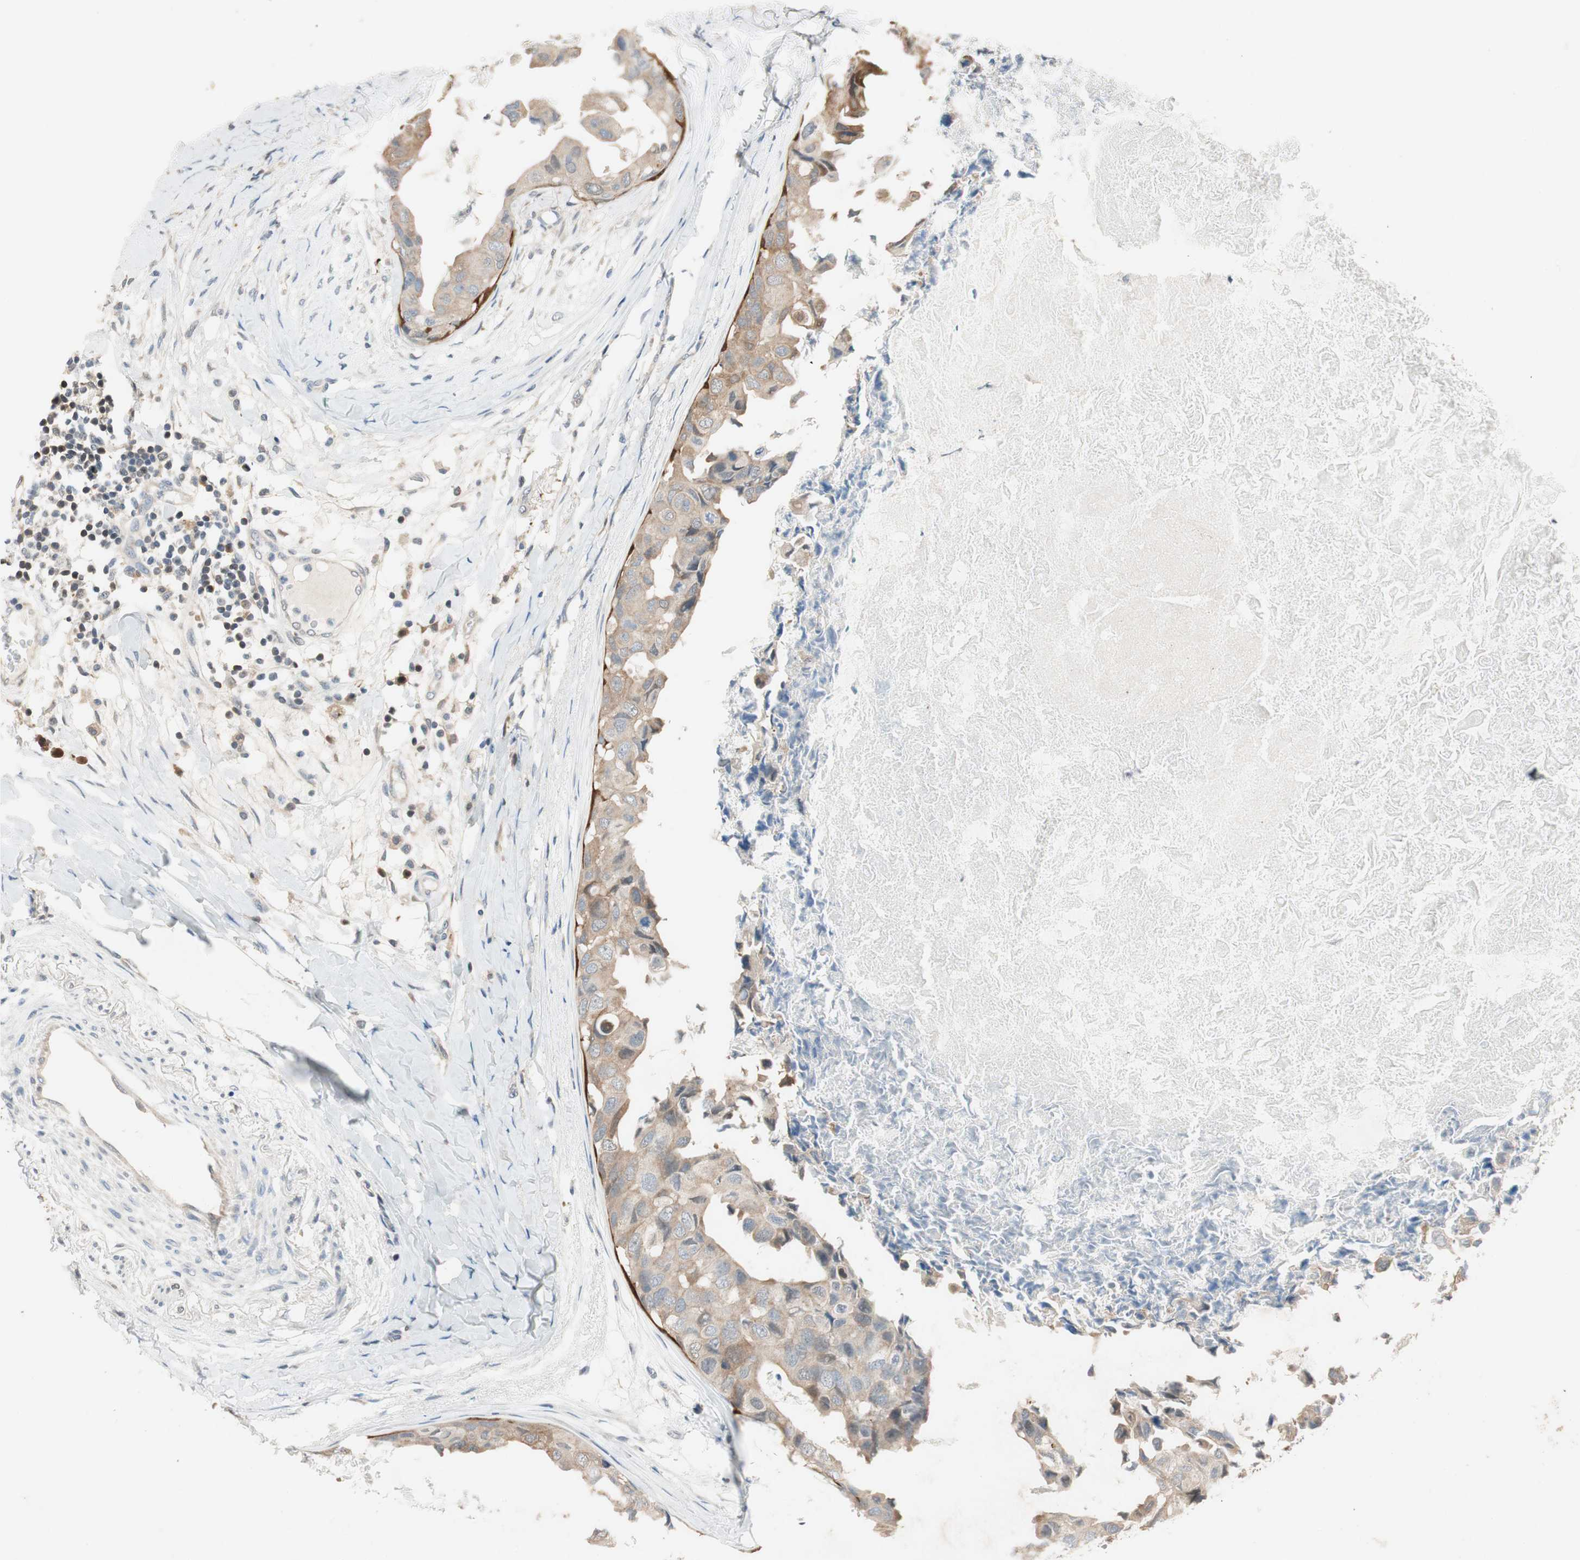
{"staining": {"intensity": "weak", "quantity": ">75%", "location": "cytoplasmic/membranous"}, "tissue": "breast cancer", "cell_type": "Tumor cells", "image_type": "cancer", "snomed": [{"axis": "morphology", "description": "Duct carcinoma"}, {"axis": "topography", "description": "Breast"}], "caption": "DAB (3,3'-diaminobenzidine) immunohistochemical staining of breast invasive ductal carcinoma shows weak cytoplasmic/membranous protein expression in about >75% of tumor cells. The staining was performed using DAB, with brown indicating positive protein expression. Nuclei are stained blue with hematoxylin.", "gene": "SERPINB5", "patient": {"sex": "female", "age": 40}}